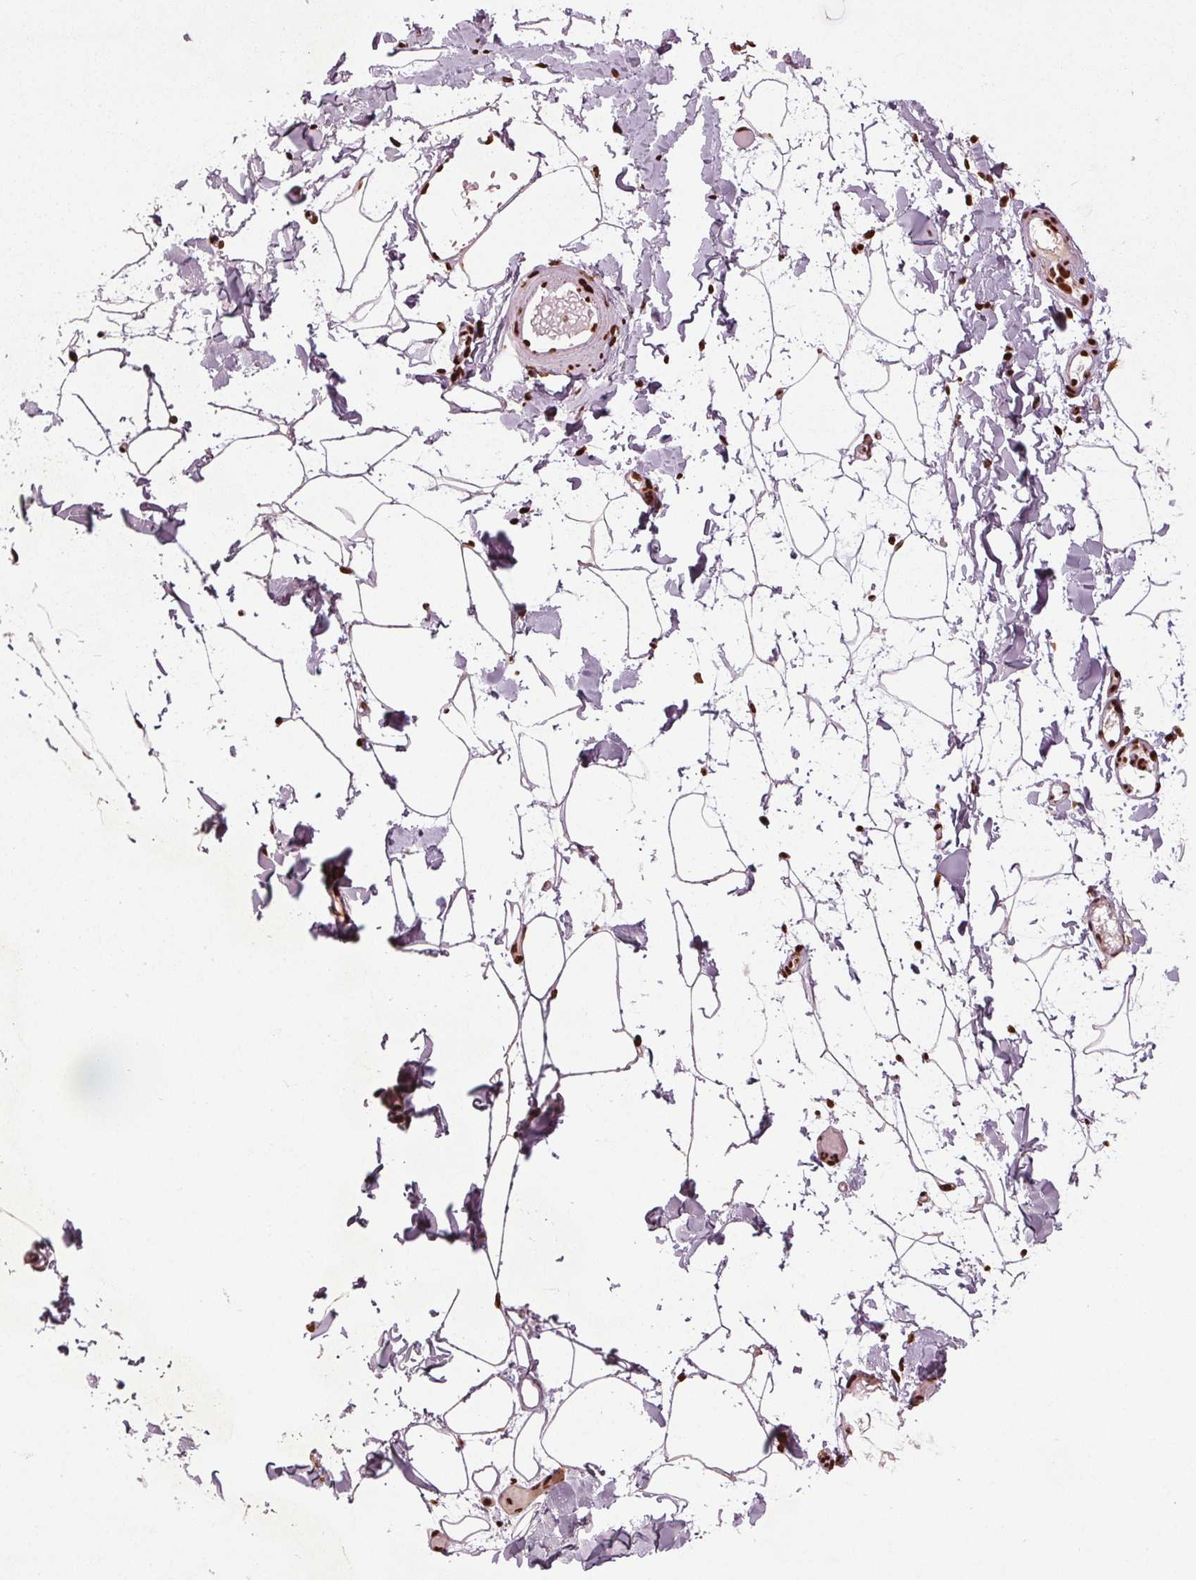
{"staining": {"intensity": "strong", "quantity": "25%-75%", "location": "nuclear"}, "tissue": "adipose tissue", "cell_type": "Adipocytes", "image_type": "normal", "snomed": [{"axis": "morphology", "description": "Normal tissue, NOS"}, {"axis": "topography", "description": "Gallbladder"}, {"axis": "topography", "description": "Peripheral nerve tissue"}], "caption": "Brown immunohistochemical staining in benign adipose tissue displays strong nuclear expression in approximately 25%-75% of adipocytes.", "gene": "BRD4", "patient": {"sex": "female", "age": 45}}